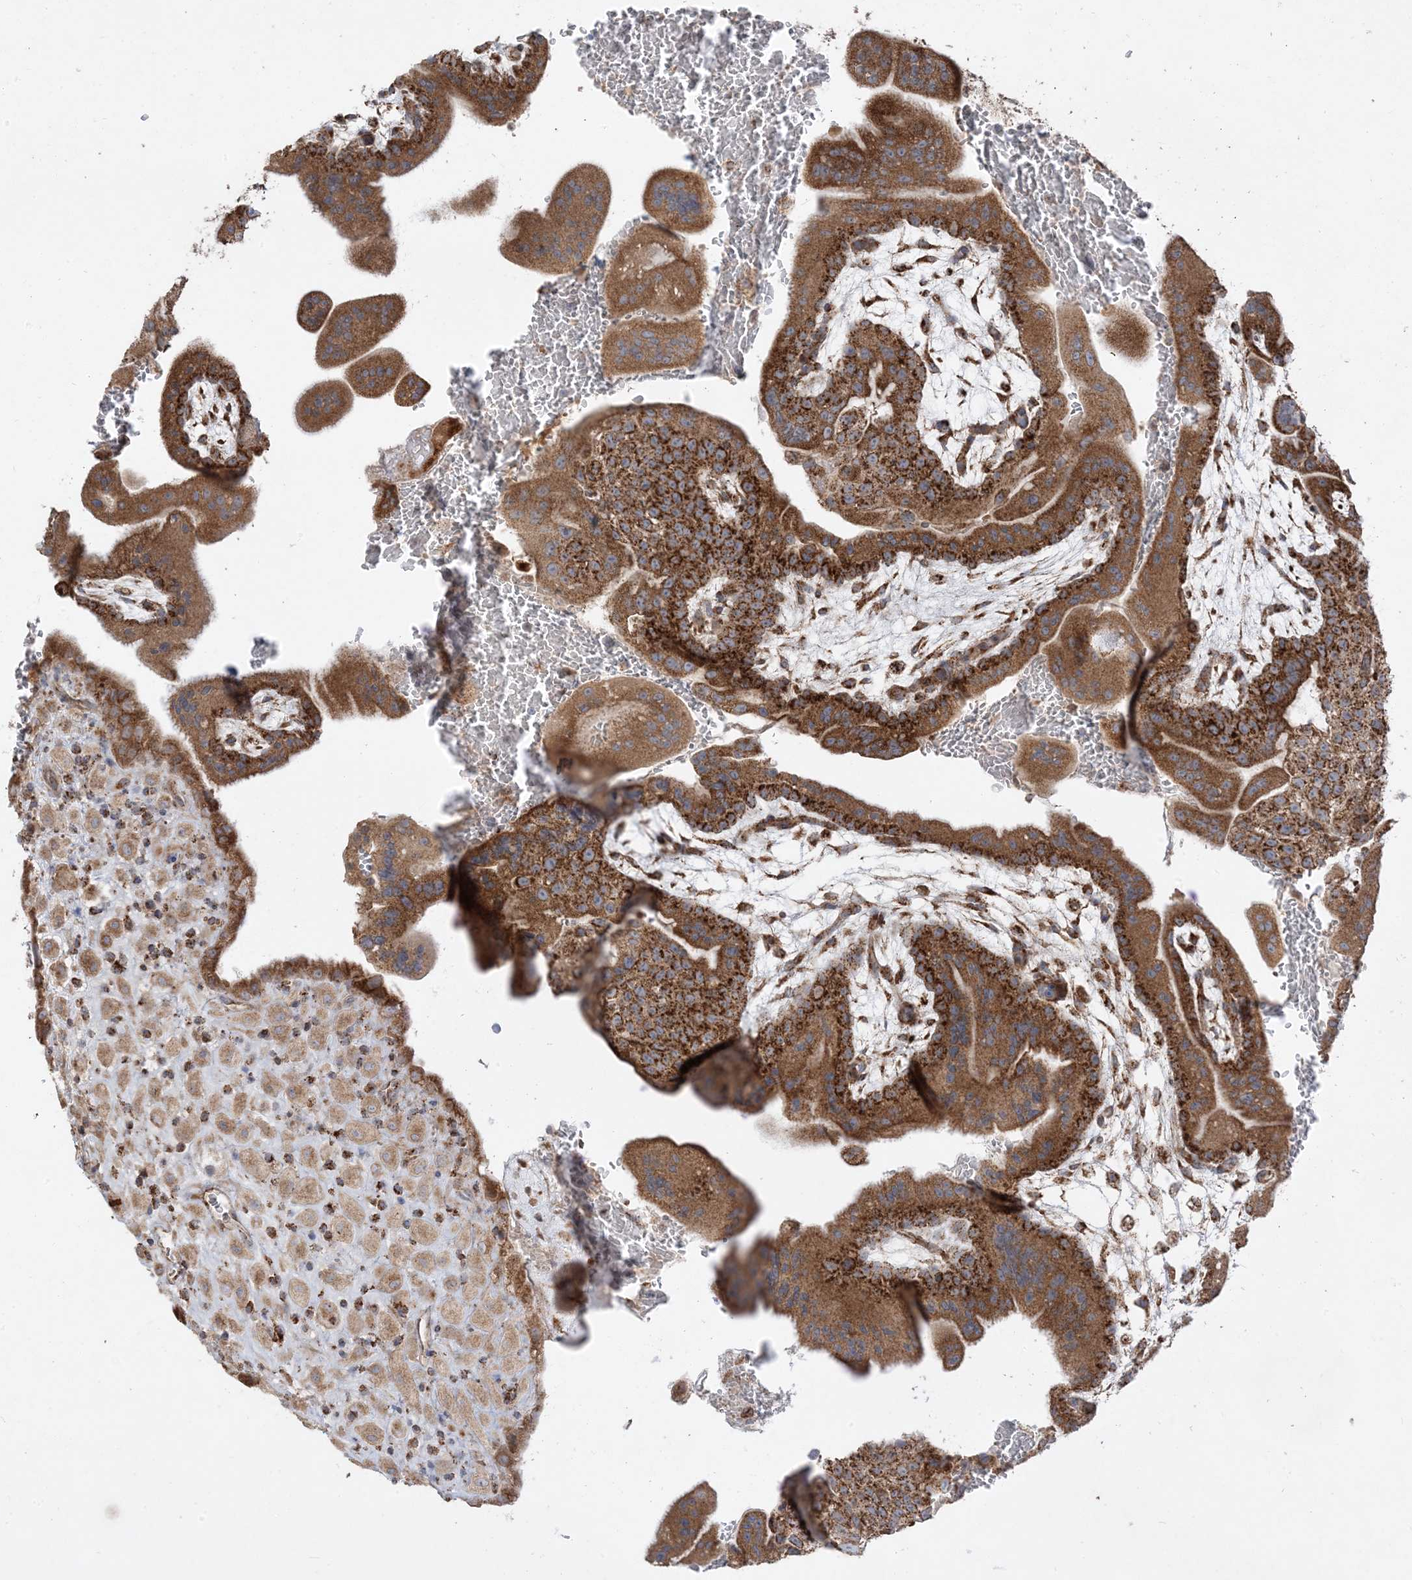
{"staining": {"intensity": "strong", "quantity": ">75%", "location": "cytoplasmic/membranous"}, "tissue": "placenta", "cell_type": "Decidual cells", "image_type": "normal", "snomed": [{"axis": "morphology", "description": "Normal tissue, NOS"}, {"axis": "topography", "description": "Placenta"}], "caption": "Brown immunohistochemical staining in unremarkable placenta displays strong cytoplasmic/membranous expression in approximately >75% of decidual cells. The staining was performed using DAB (3,3'-diaminobenzidine) to visualize the protein expression in brown, while the nuclei were stained in blue with hematoxylin (Magnification: 20x).", "gene": "AARS2", "patient": {"sex": "female", "age": 35}}